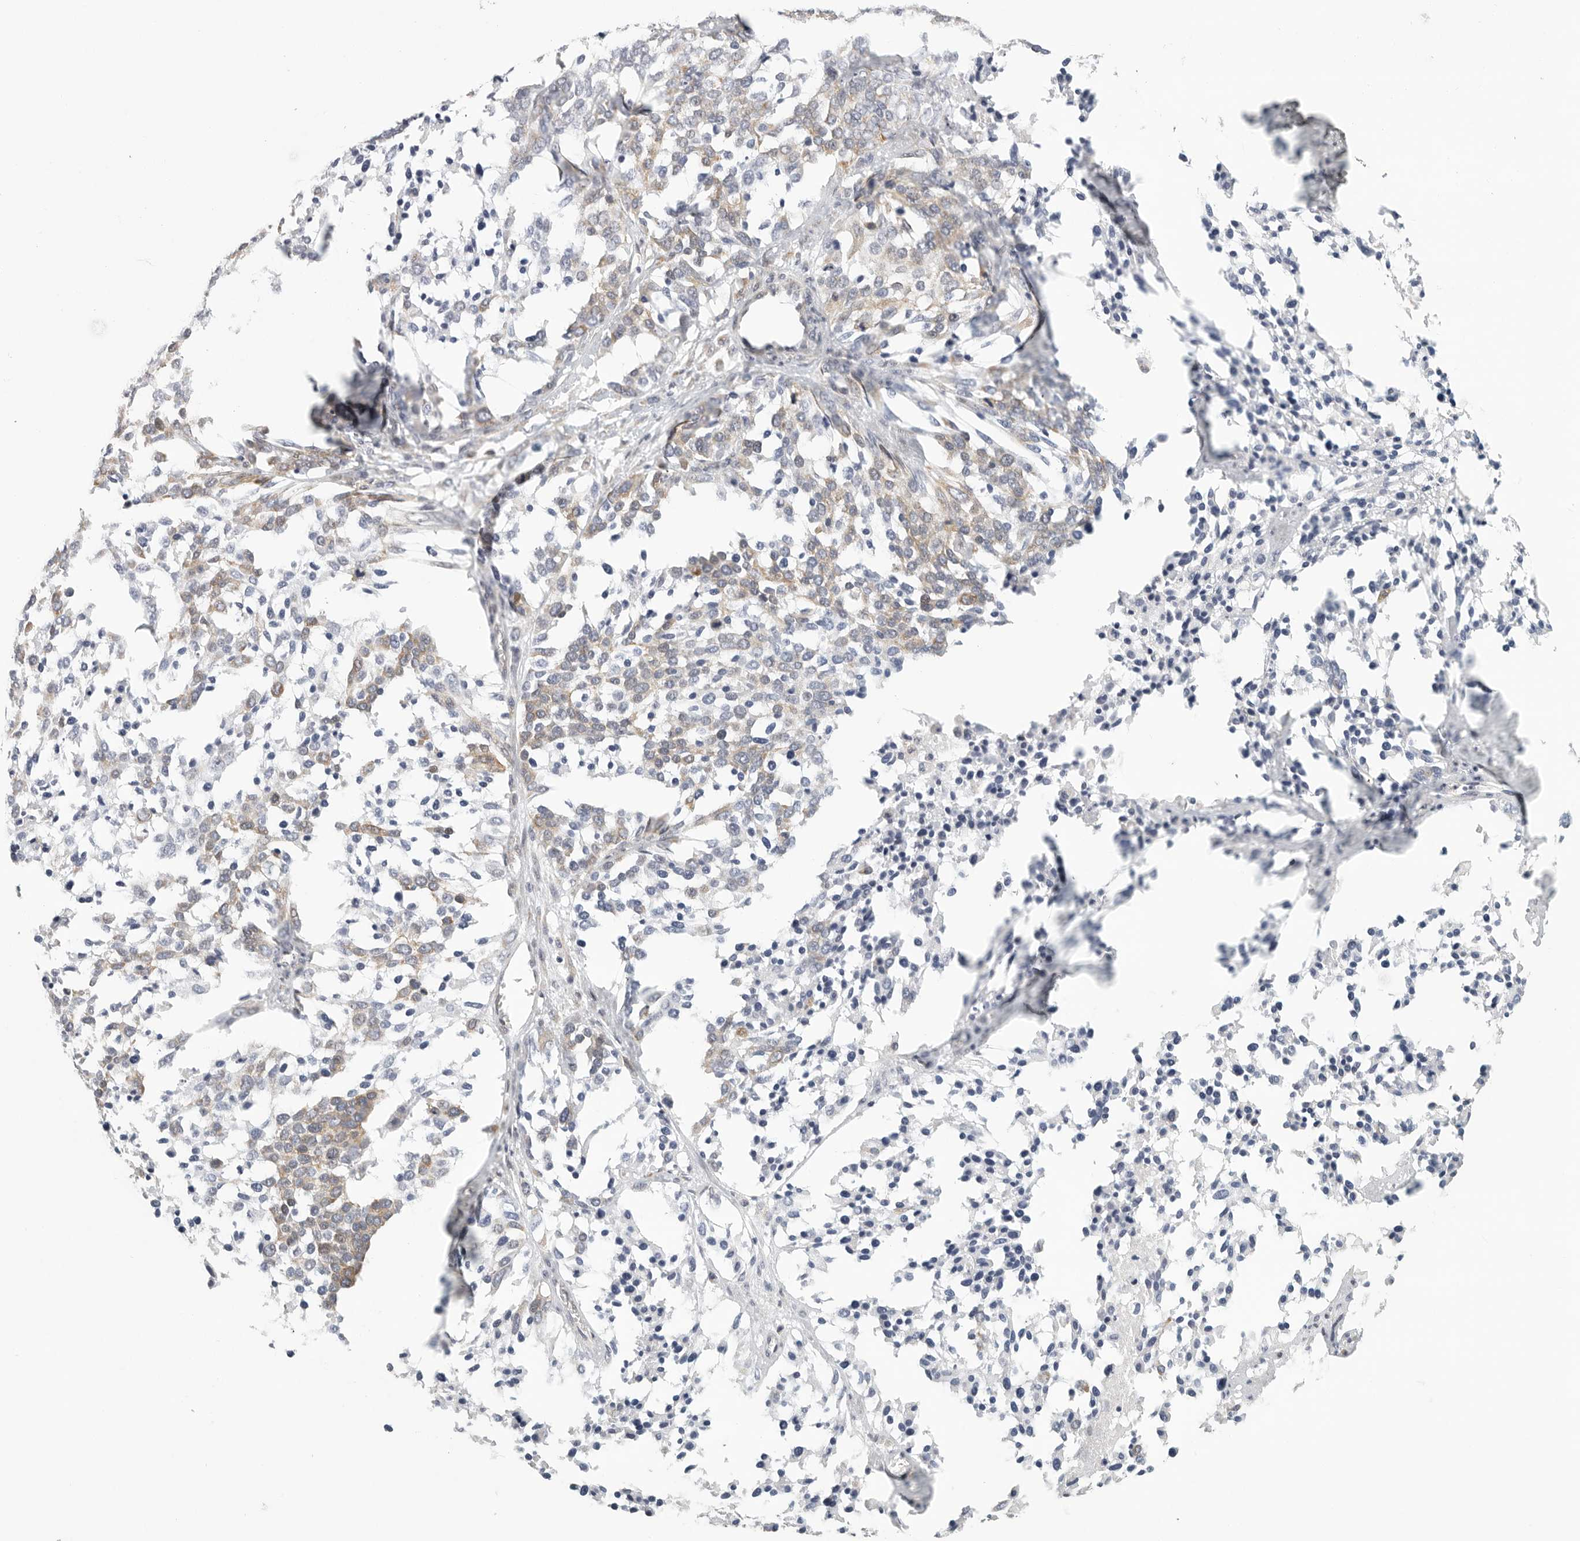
{"staining": {"intensity": "weak", "quantity": "25%-75%", "location": "cytoplasmic/membranous"}, "tissue": "ovarian cancer", "cell_type": "Tumor cells", "image_type": "cancer", "snomed": [{"axis": "morphology", "description": "Cystadenocarcinoma, serous, NOS"}, {"axis": "topography", "description": "Ovary"}], "caption": "Weak cytoplasmic/membranous protein positivity is present in about 25%-75% of tumor cells in serous cystadenocarcinoma (ovarian).", "gene": "FKBP8", "patient": {"sex": "female", "age": 44}}